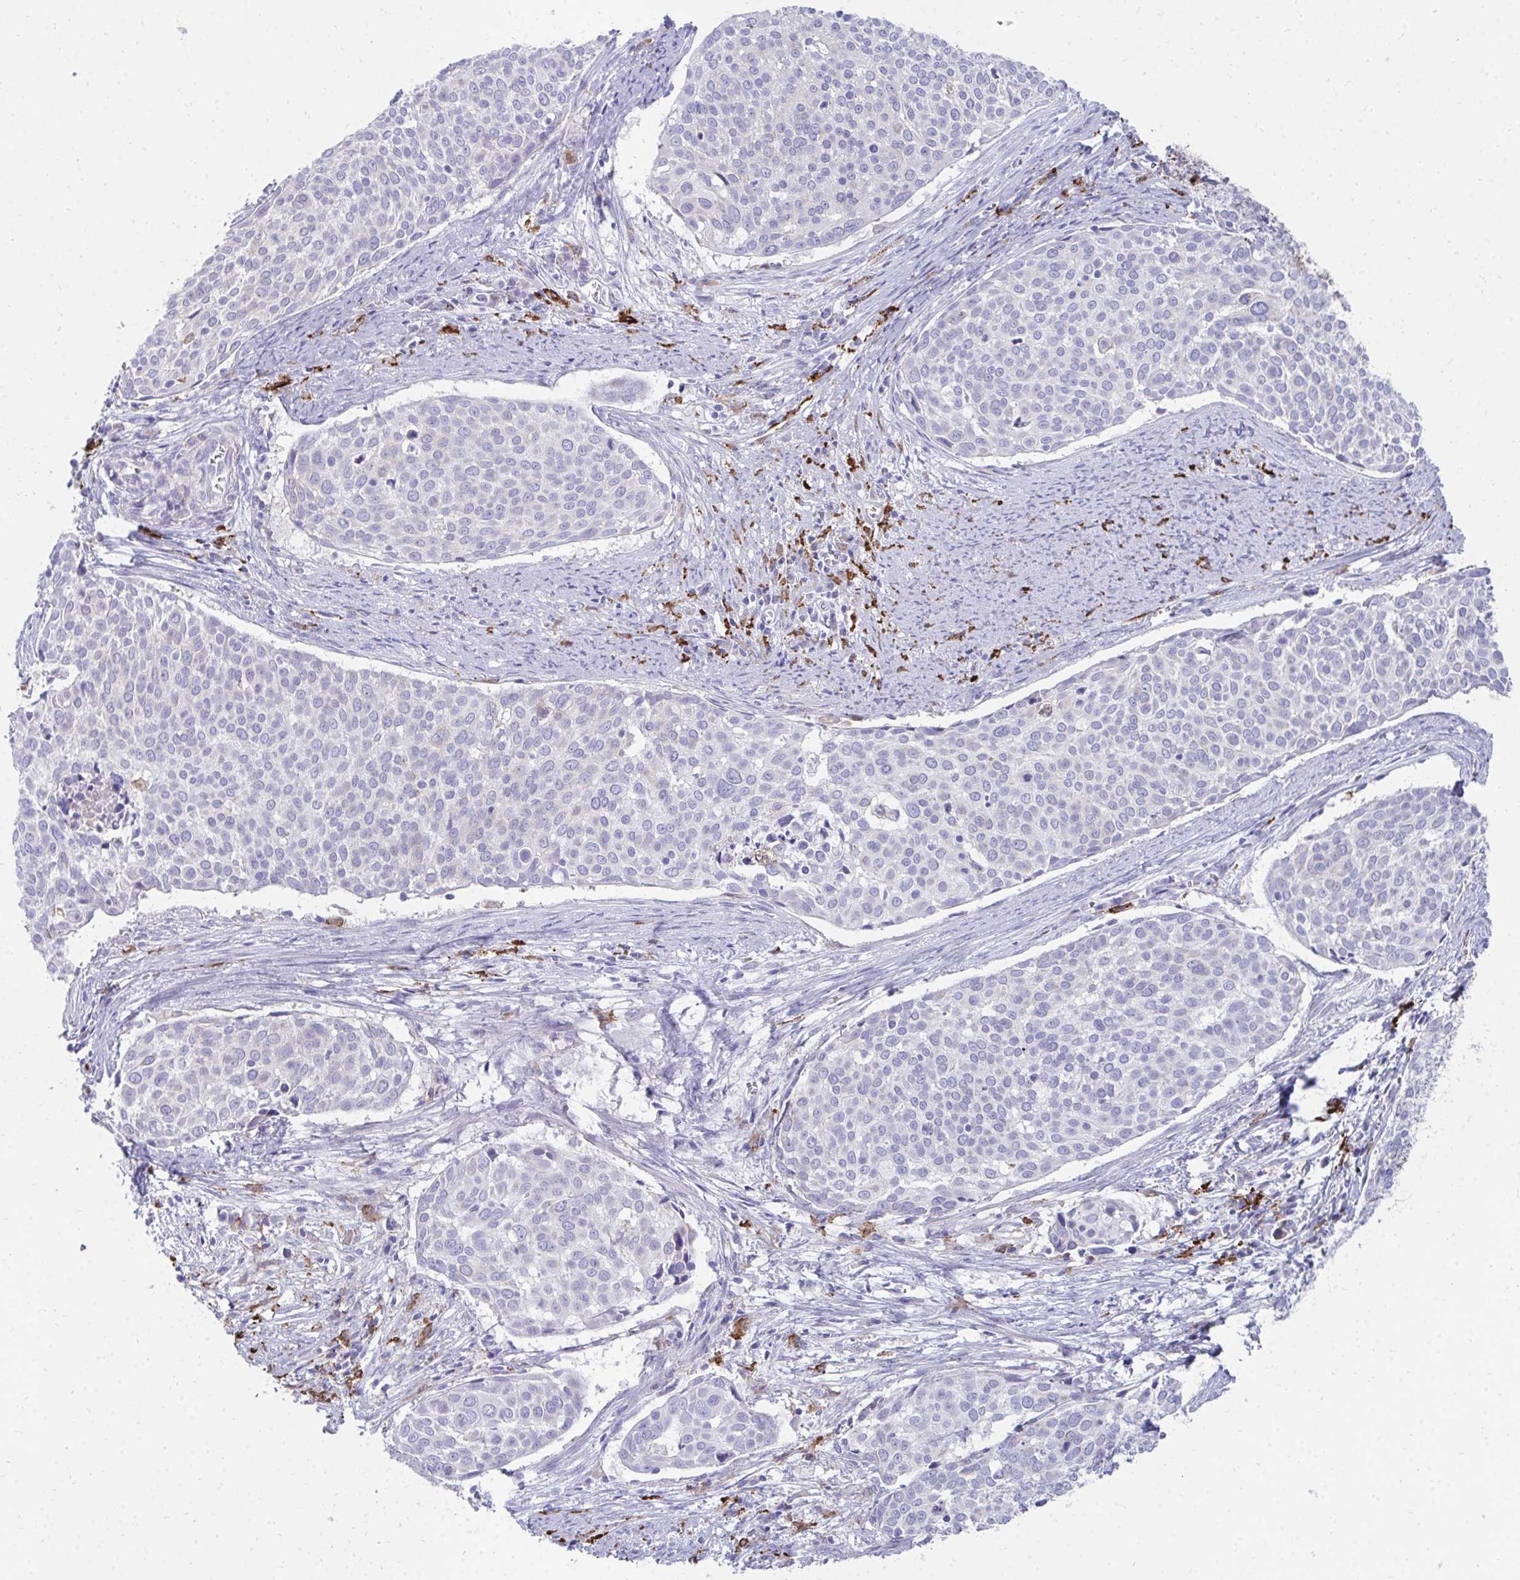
{"staining": {"intensity": "negative", "quantity": "none", "location": "none"}, "tissue": "cervical cancer", "cell_type": "Tumor cells", "image_type": "cancer", "snomed": [{"axis": "morphology", "description": "Squamous cell carcinoma, NOS"}, {"axis": "topography", "description": "Cervix"}], "caption": "Immunohistochemical staining of human cervical squamous cell carcinoma displays no significant expression in tumor cells.", "gene": "CD163", "patient": {"sex": "female", "age": 39}}